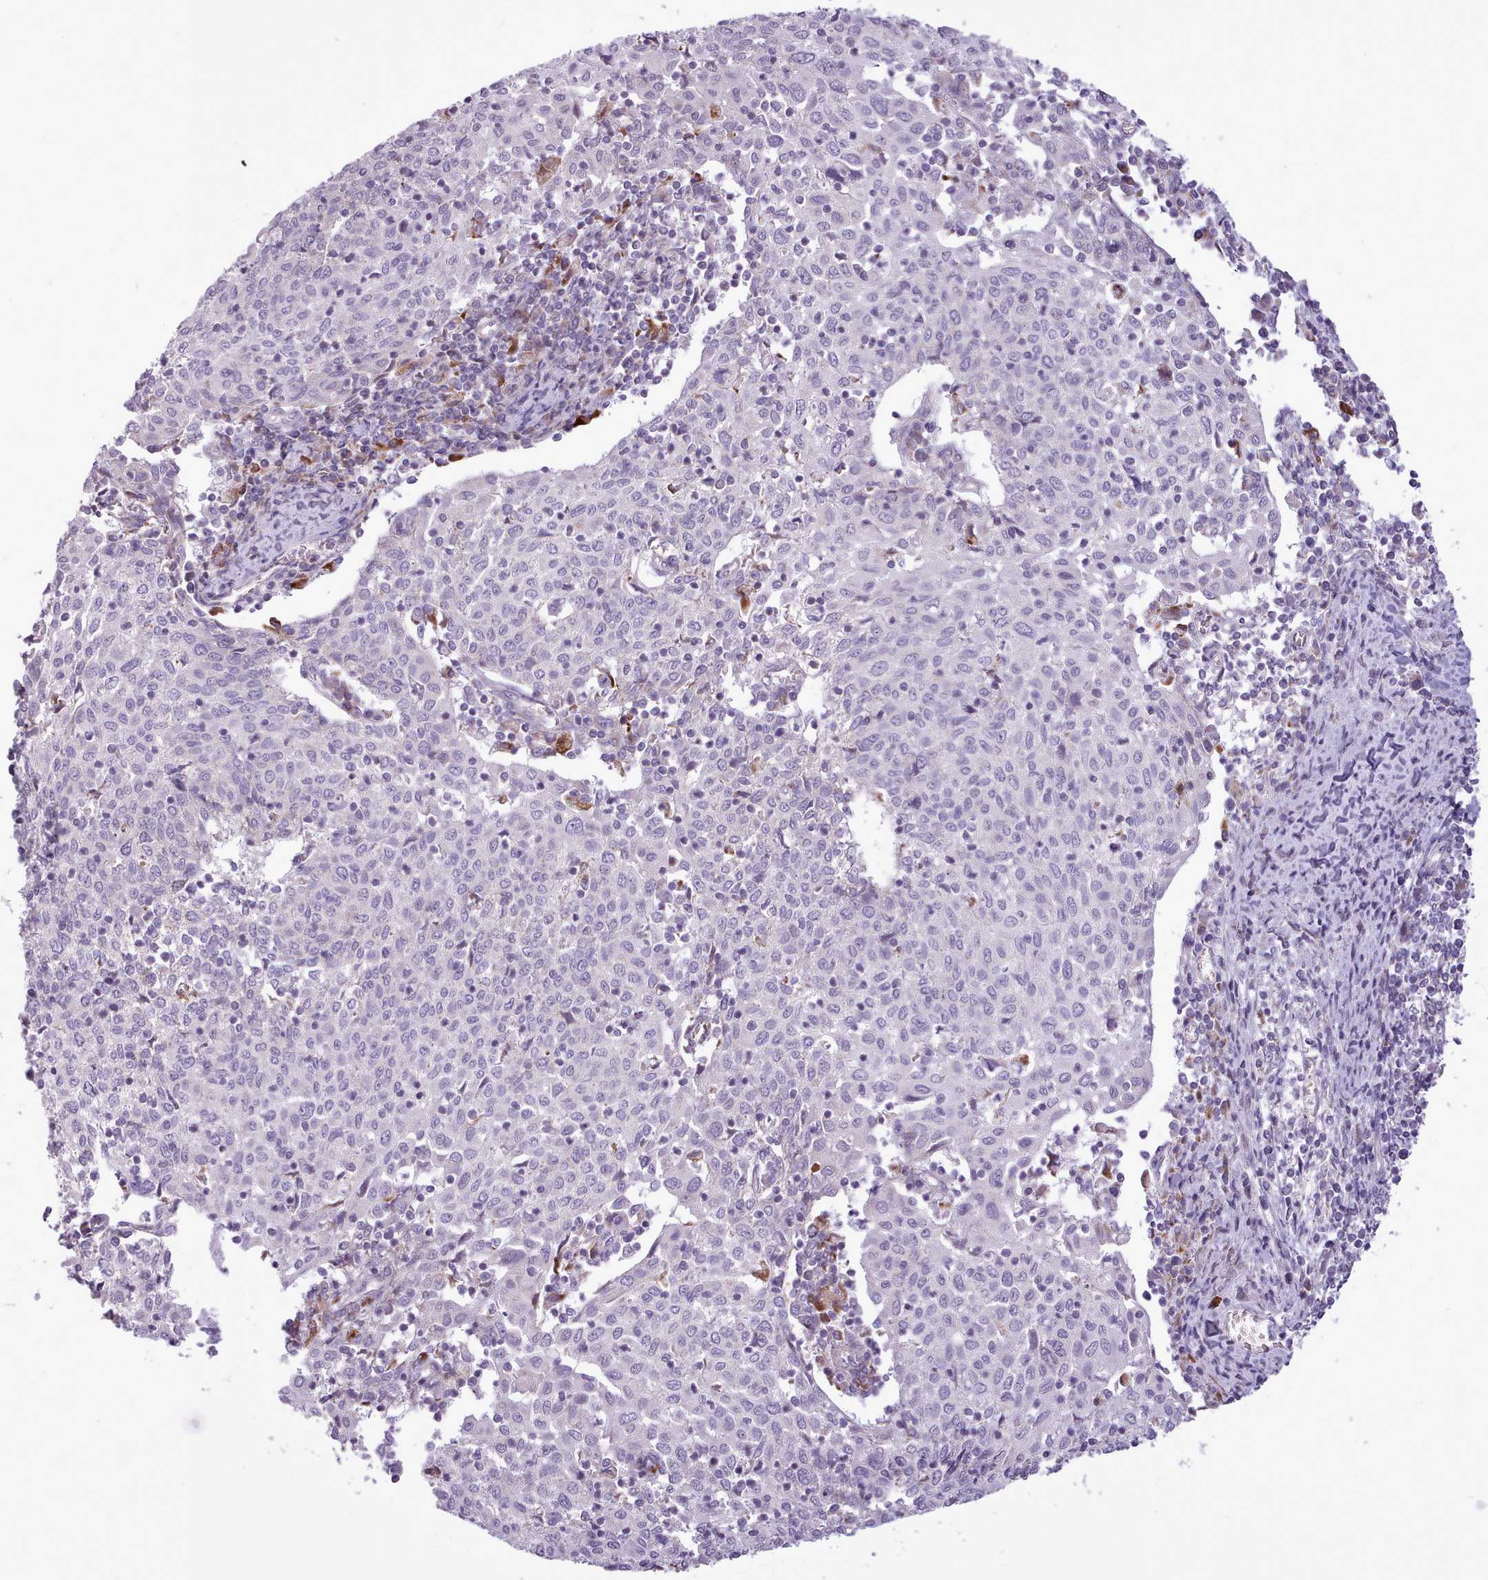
{"staining": {"intensity": "negative", "quantity": "none", "location": "none"}, "tissue": "cervical cancer", "cell_type": "Tumor cells", "image_type": "cancer", "snomed": [{"axis": "morphology", "description": "Squamous cell carcinoma, NOS"}, {"axis": "topography", "description": "Cervix"}], "caption": "Micrograph shows no significant protein expression in tumor cells of cervical squamous cell carcinoma. (DAB (3,3'-diaminobenzidine) immunohistochemistry with hematoxylin counter stain).", "gene": "AVL9", "patient": {"sex": "female", "age": 52}}